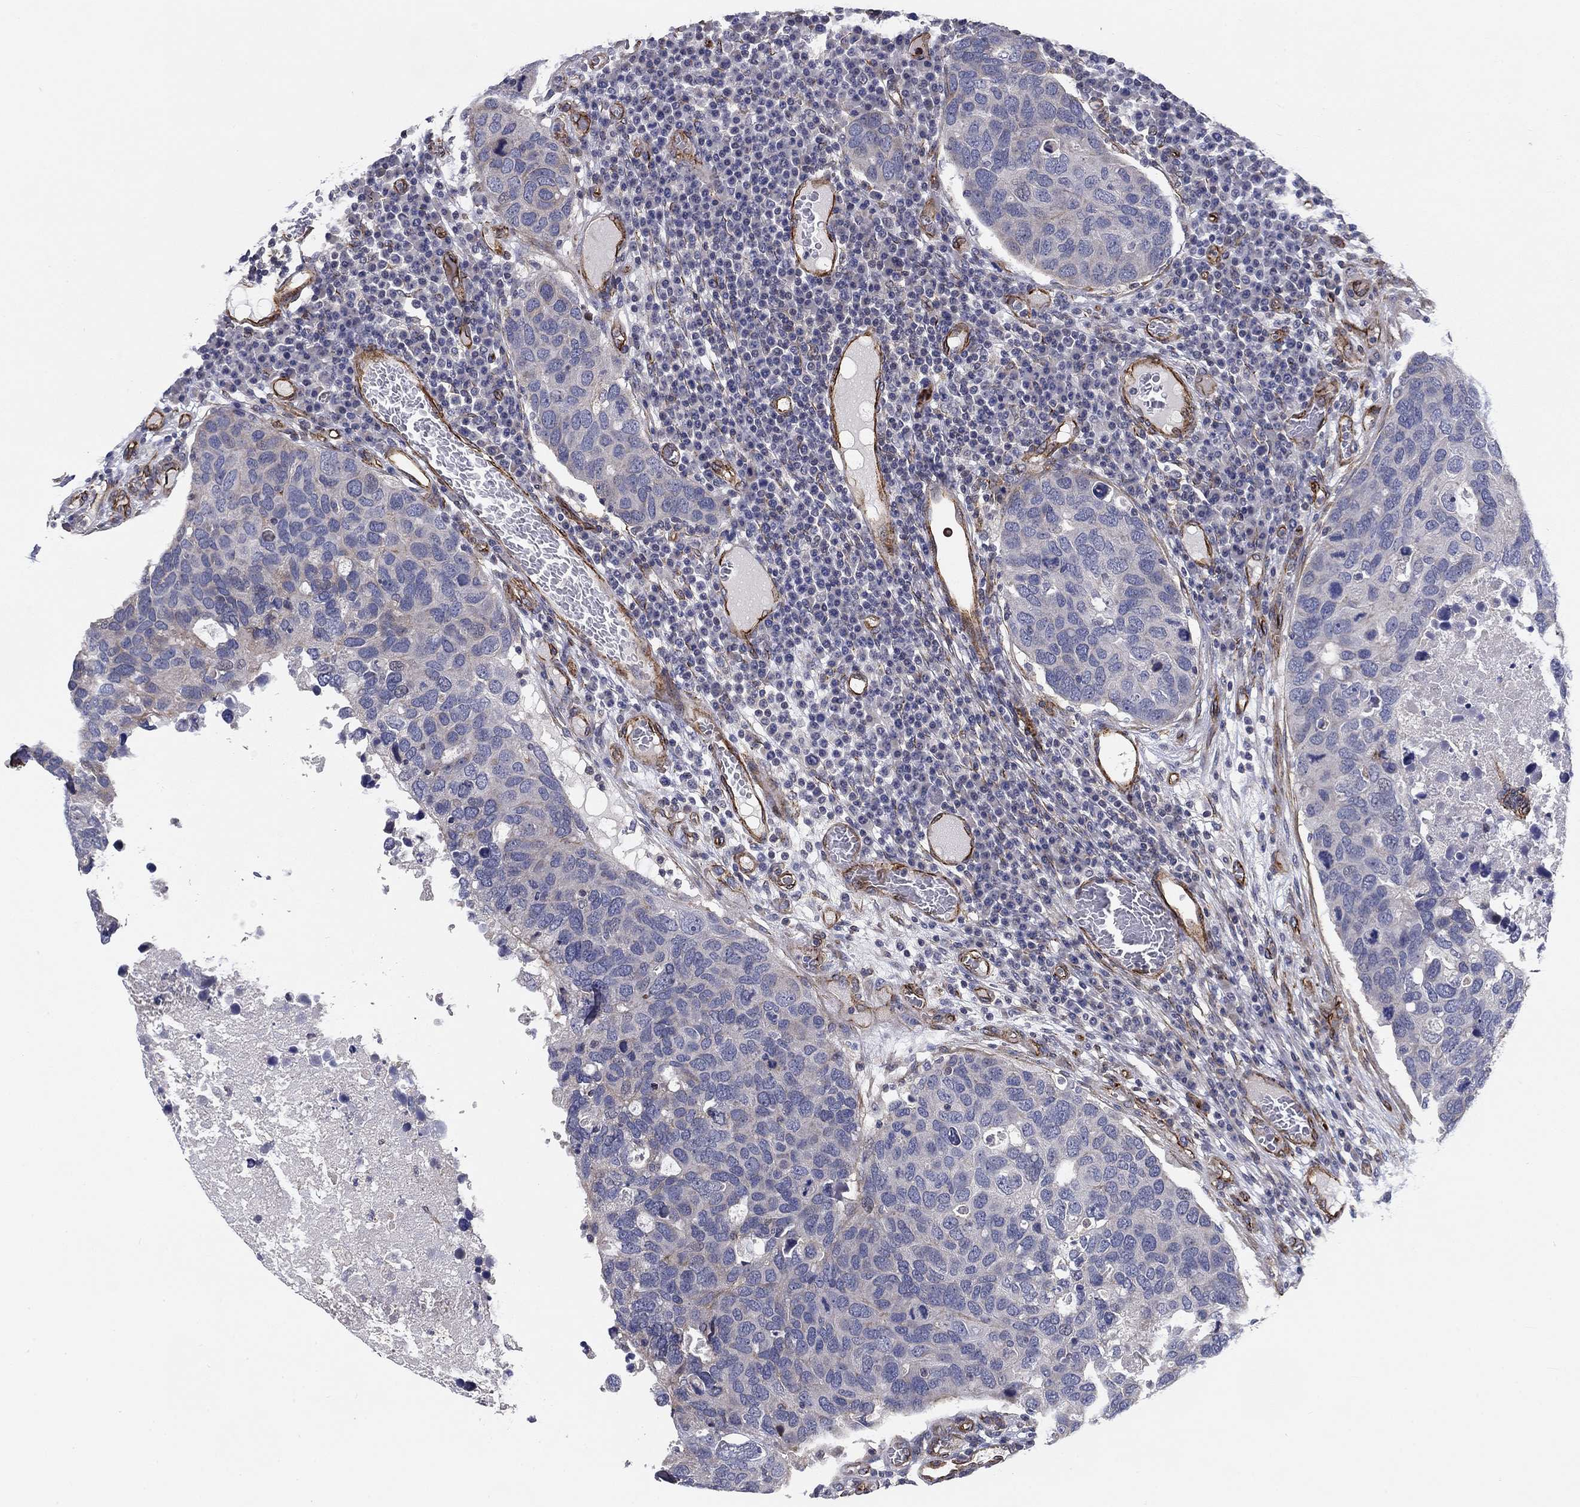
{"staining": {"intensity": "negative", "quantity": "none", "location": "none"}, "tissue": "breast cancer", "cell_type": "Tumor cells", "image_type": "cancer", "snomed": [{"axis": "morphology", "description": "Duct carcinoma"}, {"axis": "topography", "description": "Breast"}], "caption": "Protein analysis of breast cancer displays no significant staining in tumor cells. Nuclei are stained in blue.", "gene": "SYNC", "patient": {"sex": "female", "age": 83}}